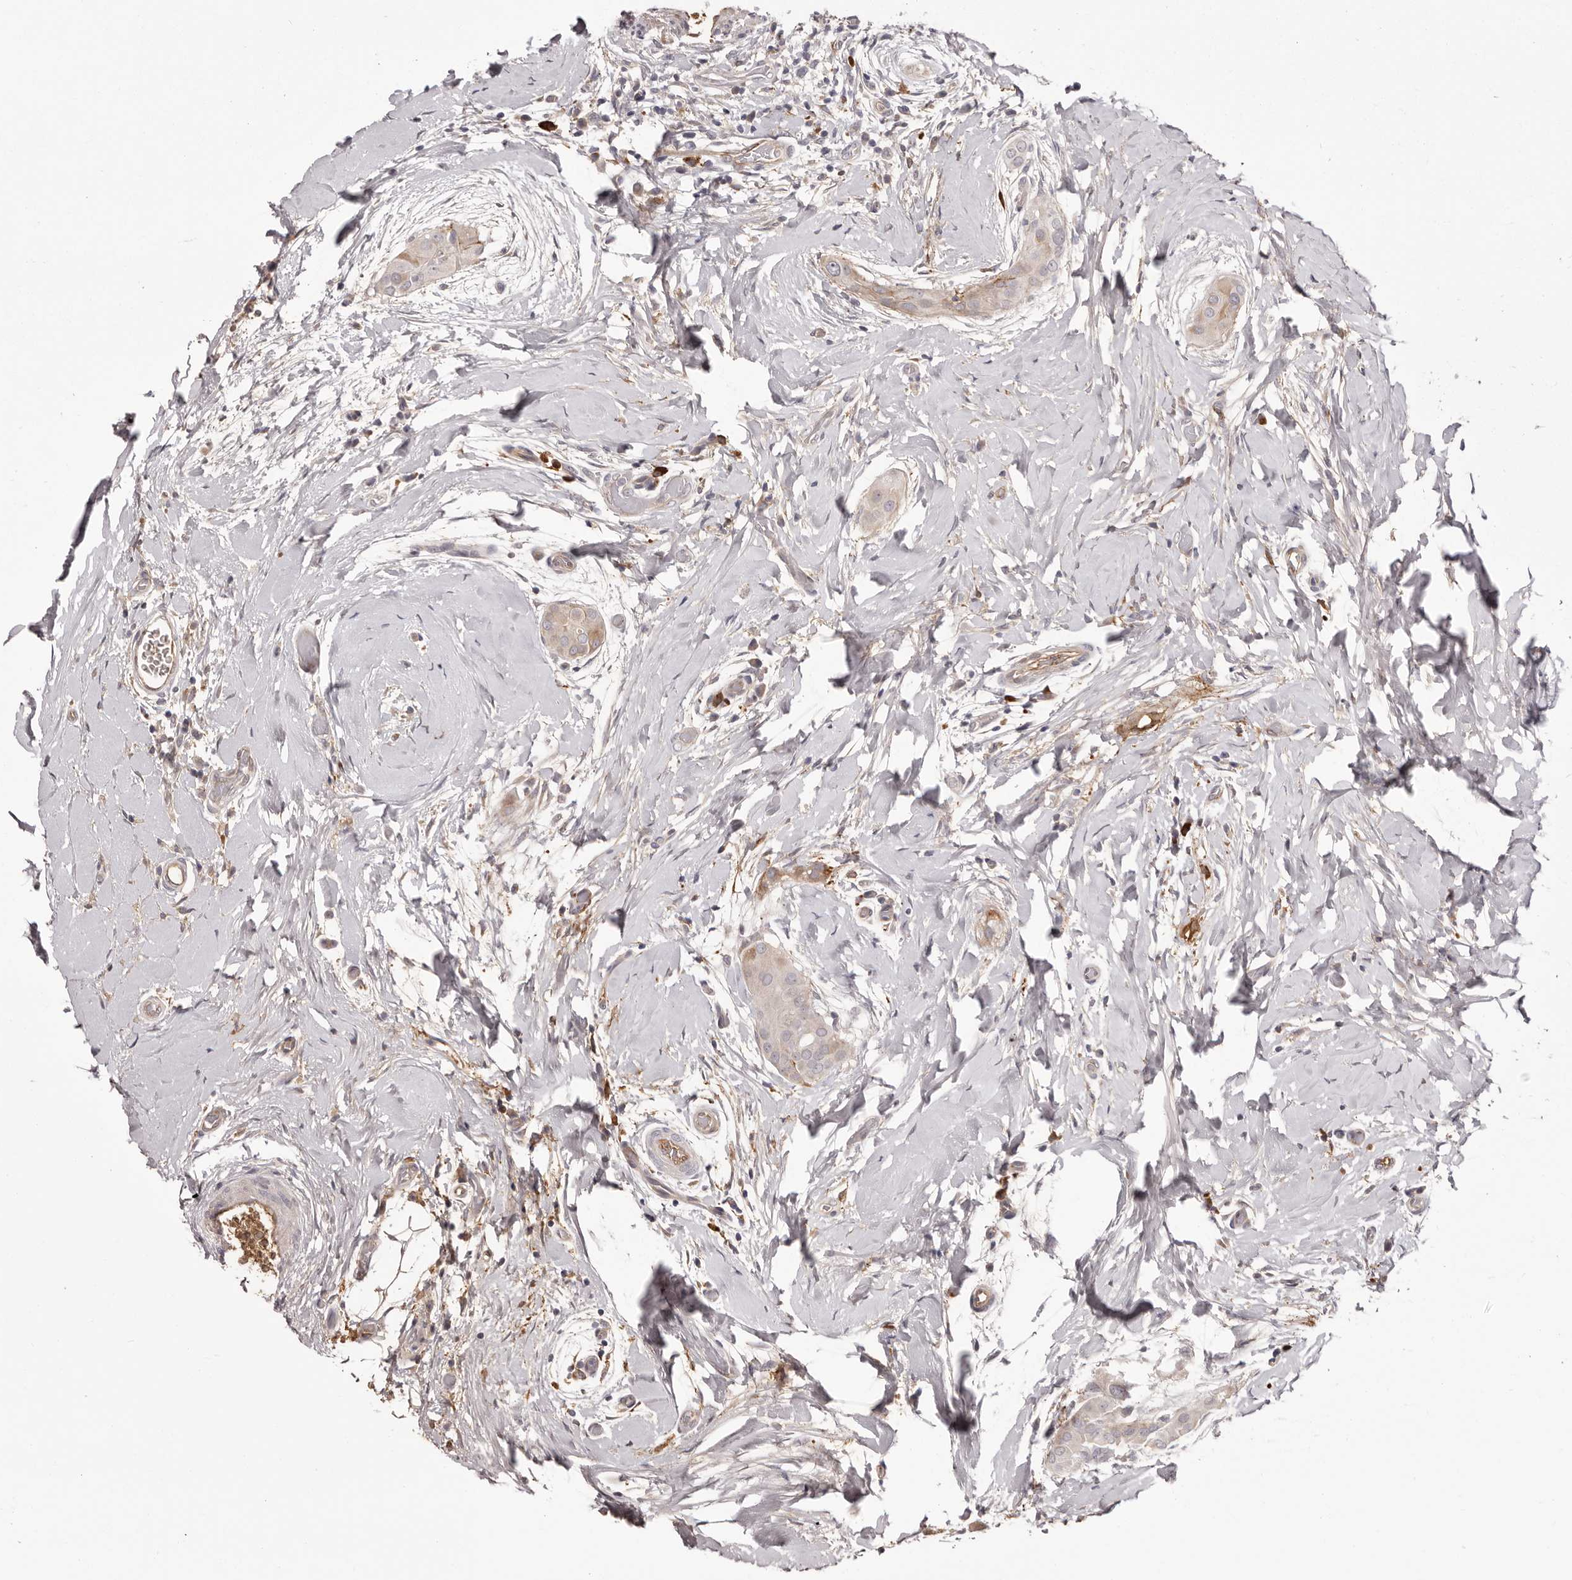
{"staining": {"intensity": "weak", "quantity": "25%-75%", "location": "cytoplasmic/membranous"}, "tissue": "thyroid cancer", "cell_type": "Tumor cells", "image_type": "cancer", "snomed": [{"axis": "morphology", "description": "Papillary adenocarcinoma, NOS"}, {"axis": "topography", "description": "Thyroid gland"}], "caption": "Immunohistochemical staining of human thyroid cancer displays weak cytoplasmic/membranous protein positivity in approximately 25%-75% of tumor cells. (Brightfield microscopy of DAB IHC at high magnification).", "gene": "OTUD3", "patient": {"sex": "male", "age": 33}}